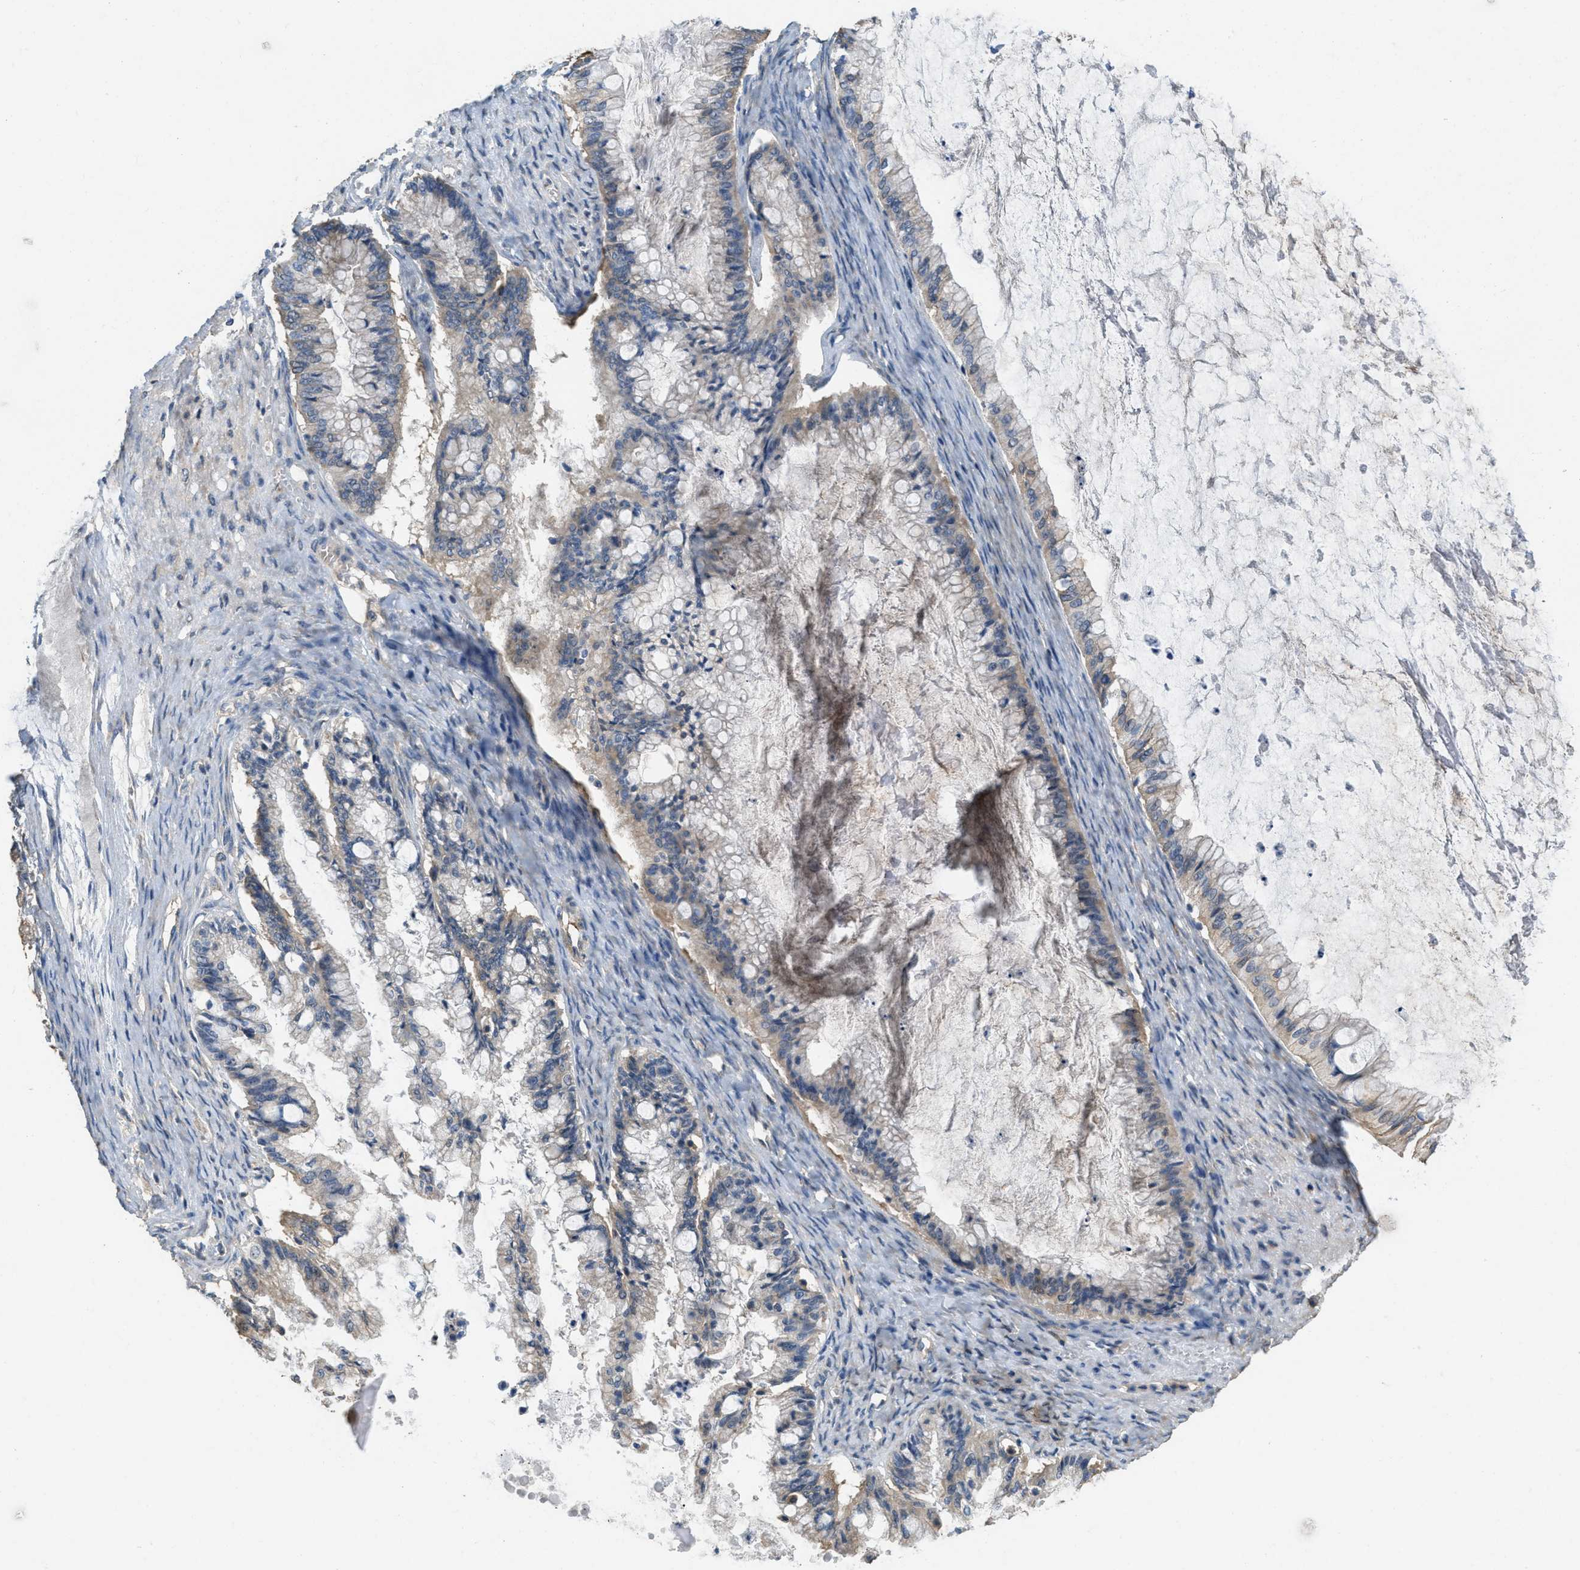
{"staining": {"intensity": "weak", "quantity": "25%-75%", "location": "cytoplasmic/membranous"}, "tissue": "ovarian cancer", "cell_type": "Tumor cells", "image_type": "cancer", "snomed": [{"axis": "morphology", "description": "Cystadenocarcinoma, mucinous, NOS"}, {"axis": "topography", "description": "Ovary"}], "caption": "Ovarian mucinous cystadenocarcinoma stained with immunohistochemistry (IHC) demonstrates weak cytoplasmic/membranous expression in approximately 25%-75% of tumor cells.", "gene": "THBS2", "patient": {"sex": "female", "age": 57}}